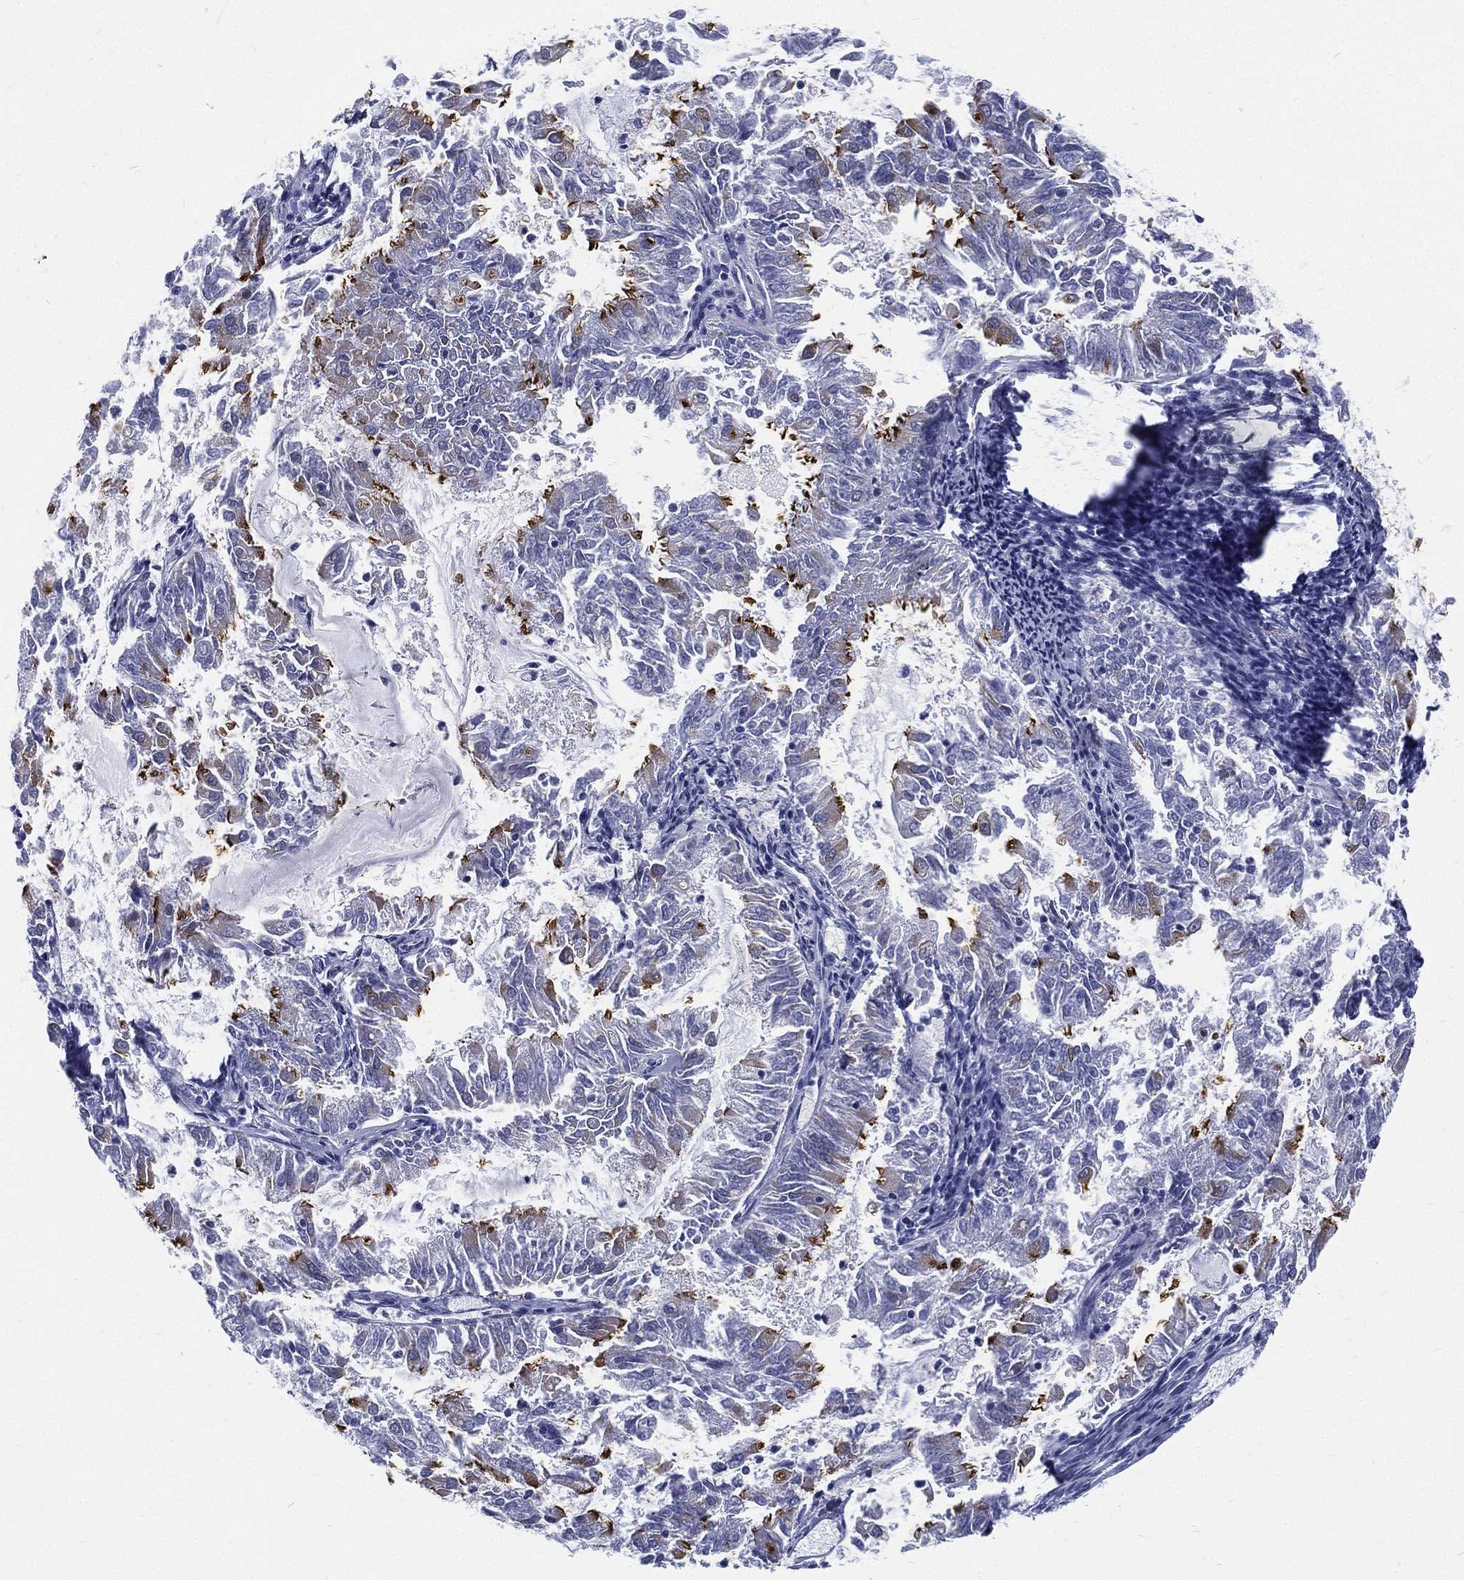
{"staining": {"intensity": "strong", "quantity": "<25%", "location": "cytoplasmic/membranous"}, "tissue": "endometrial cancer", "cell_type": "Tumor cells", "image_type": "cancer", "snomed": [{"axis": "morphology", "description": "Adenocarcinoma, NOS"}, {"axis": "topography", "description": "Endometrium"}], "caption": "DAB (3,3'-diaminobenzidine) immunohistochemical staining of human endometrial cancer (adenocarcinoma) shows strong cytoplasmic/membranous protein expression in about <25% of tumor cells.", "gene": "RSPH4A", "patient": {"sex": "female", "age": 57}}